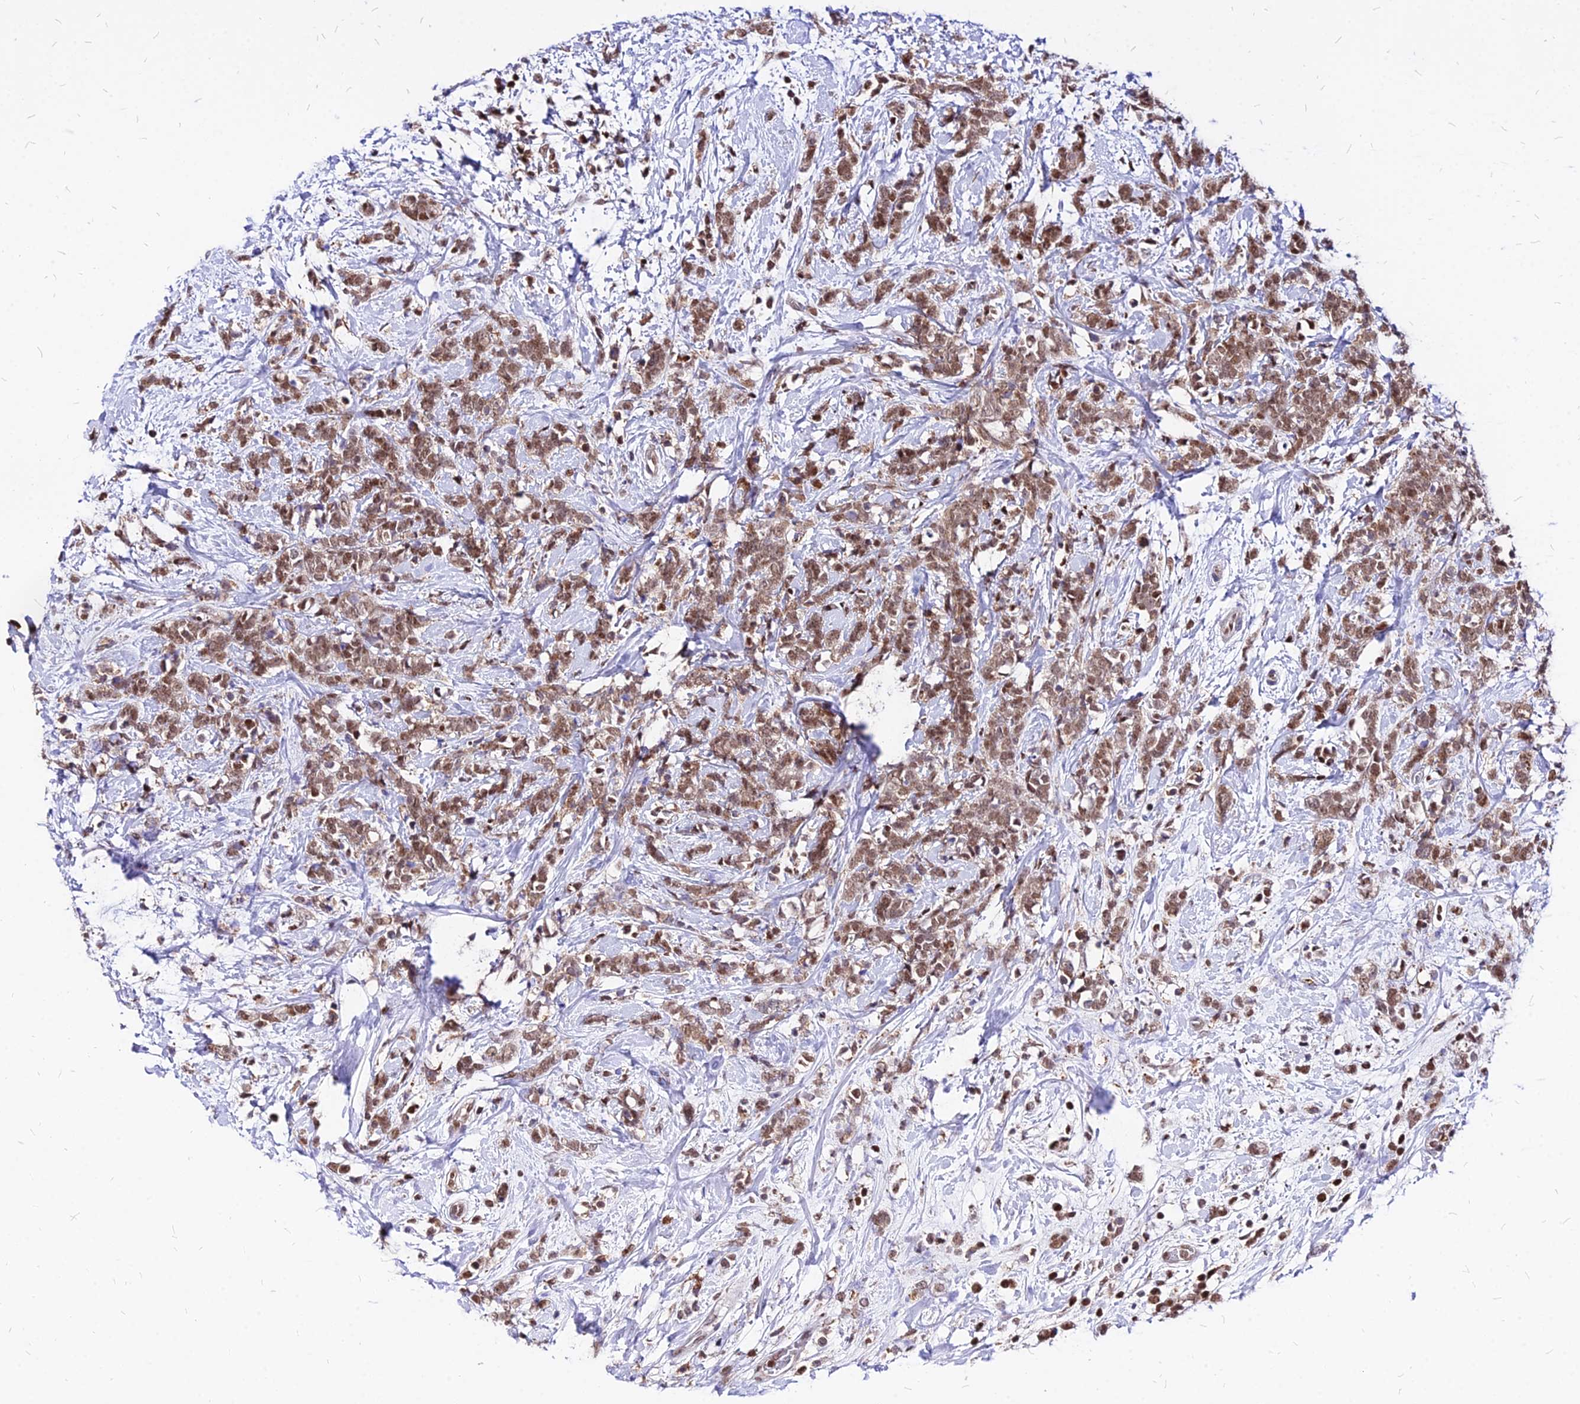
{"staining": {"intensity": "moderate", "quantity": ">75%", "location": "nuclear"}, "tissue": "breast cancer", "cell_type": "Tumor cells", "image_type": "cancer", "snomed": [{"axis": "morphology", "description": "Lobular carcinoma"}, {"axis": "topography", "description": "Breast"}], "caption": "Moderate nuclear expression for a protein is seen in about >75% of tumor cells of breast lobular carcinoma using immunohistochemistry (IHC).", "gene": "PAXX", "patient": {"sex": "female", "age": 58}}